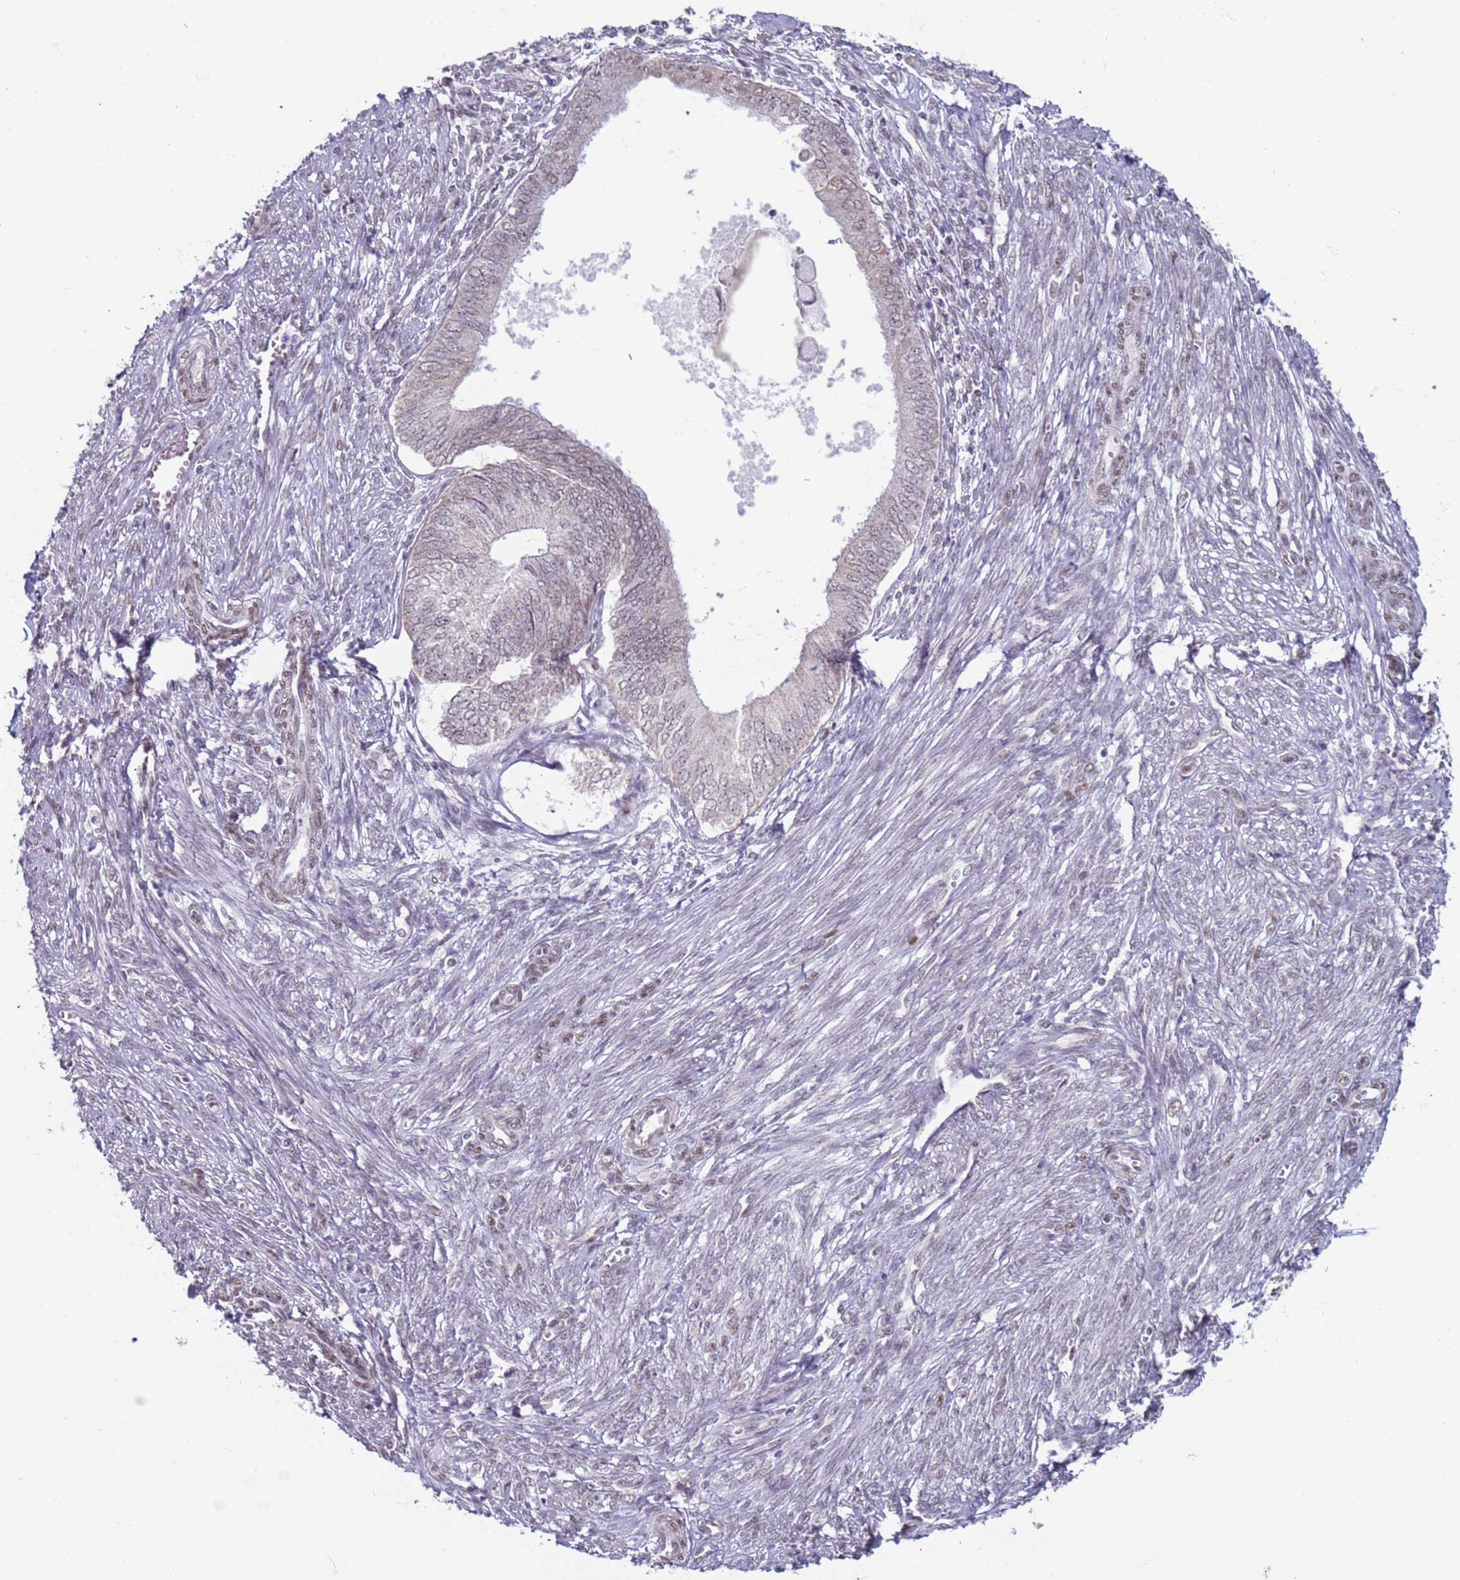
{"staining": {"intensity": "weak", "quantity": "<25%", "location": "nuclear"}, "tissue": "endometrial cancer", "cell_type": "Tumor cells", "image_type": "cancer", "snomed": [{"axis": "morphology", "description": "Adenocarcinoma, NOS"}, {"axis": "topography", "description": "Endometrium"}], "caption": "Endometrial adenocarcinoma was stained to show a protein in brown. There is no significant positivity in tumor cells.", "gene": "SAE1", "patient": {"sex": "female", "age": 68}}